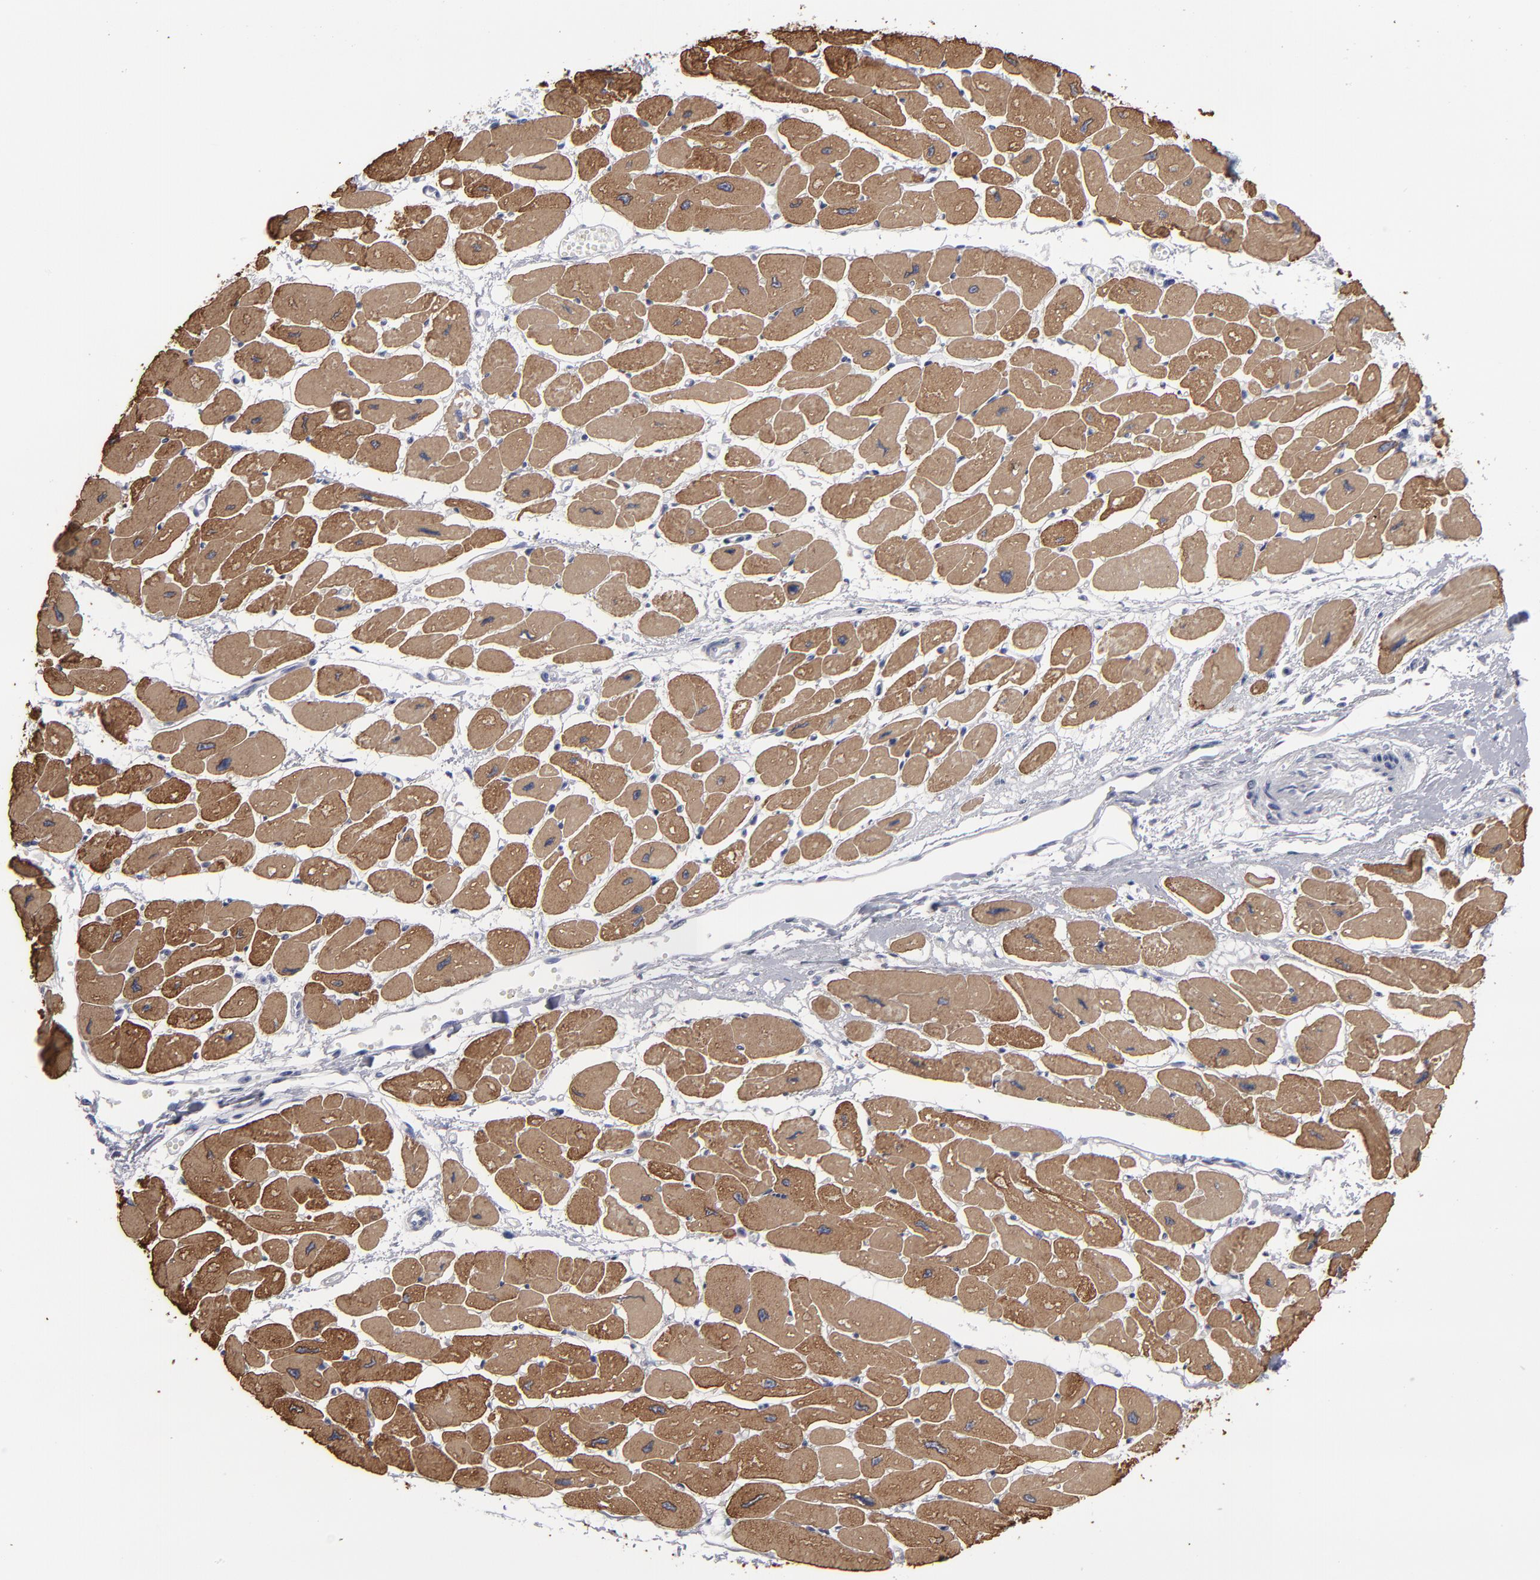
{"staining": {"intensity": "moderate", "quantity": ">75%", "location": "cytoplasmic/membranous"}, "tissue": "heart muscle", "cell_type": "Cardiomyocytes", "image_type": "normal", "snomed": [{"axis": "morphology", "description": "Normal tissue, NOS"}, {"axis": "topography", "description": "Heart"}], "caption": "Immunohistochemistry (IHC) staining of benign heart muscle, which exhibits medium levels of moderate cytoplasmic/membranous staining in about >75% of cardiomyocytes indicating moderate cytoplasmic/membranous protein staining. The staining was performed using DAB (3,3'-diaminobenzidine) (brown) for protein detection and nuclei were counterstained in hematoxylin (blue).", "gene": "CCDC80", "patient": {"sex": "female", "age": 54}}